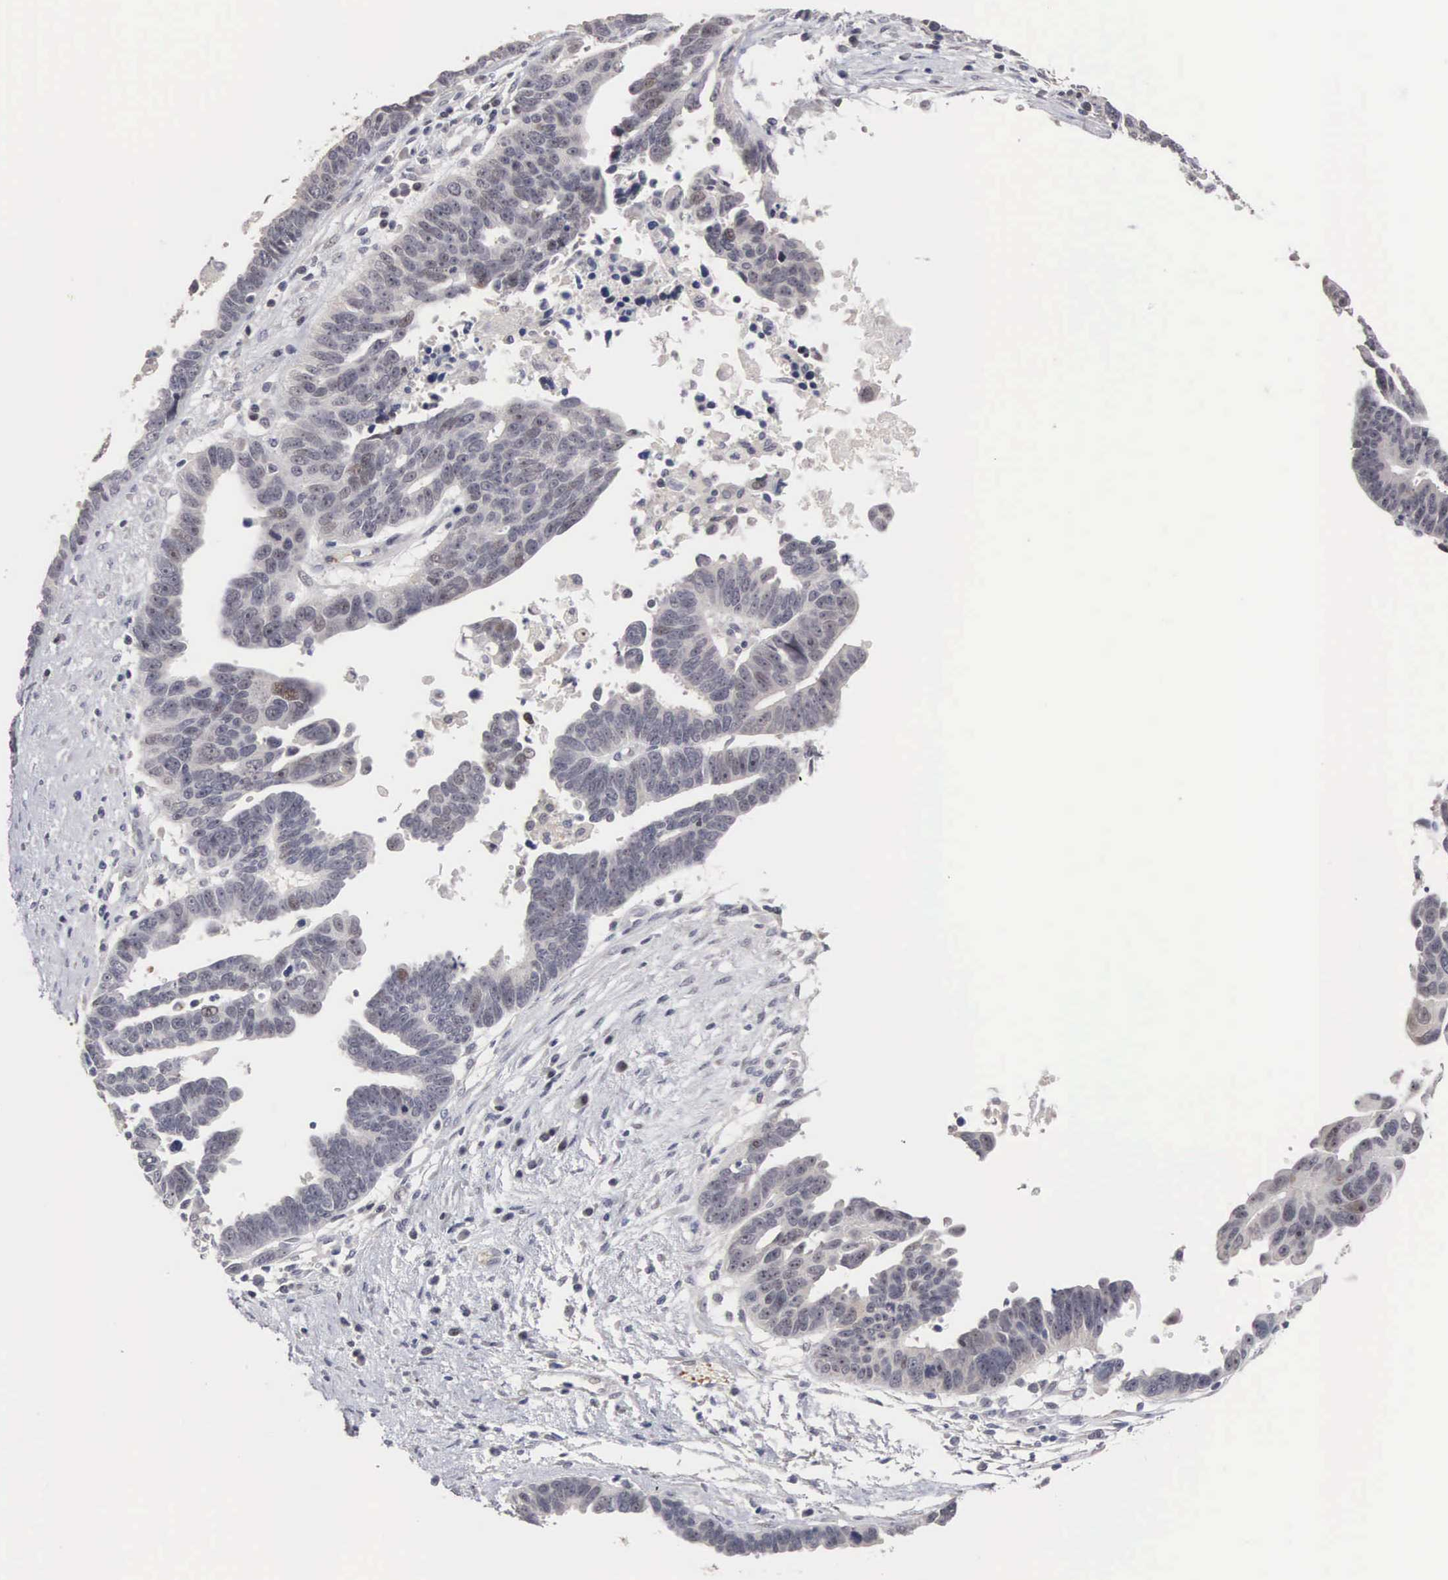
{"staining": {"intensity": "negative", "quantity": "none", "location": "none"}, "tissue": "ovarian cancer", "cell_type": "Tumor cells", "image_type": "cancer", "snomed": [{"axis": "morphology", "description": "Carcinoma, endometroid"}, {"axis": "morphology", "description": "Cystadenocarcinoma, serous, NOS"}, {"axis": "topography", "description": "Ovary"}], "caption": "Immunohistochemical staining of ovarian cancer shows no significant expression in tumor cells.", "gene": "ACOT4", "patient": {"sex": "female", "age": 45}}